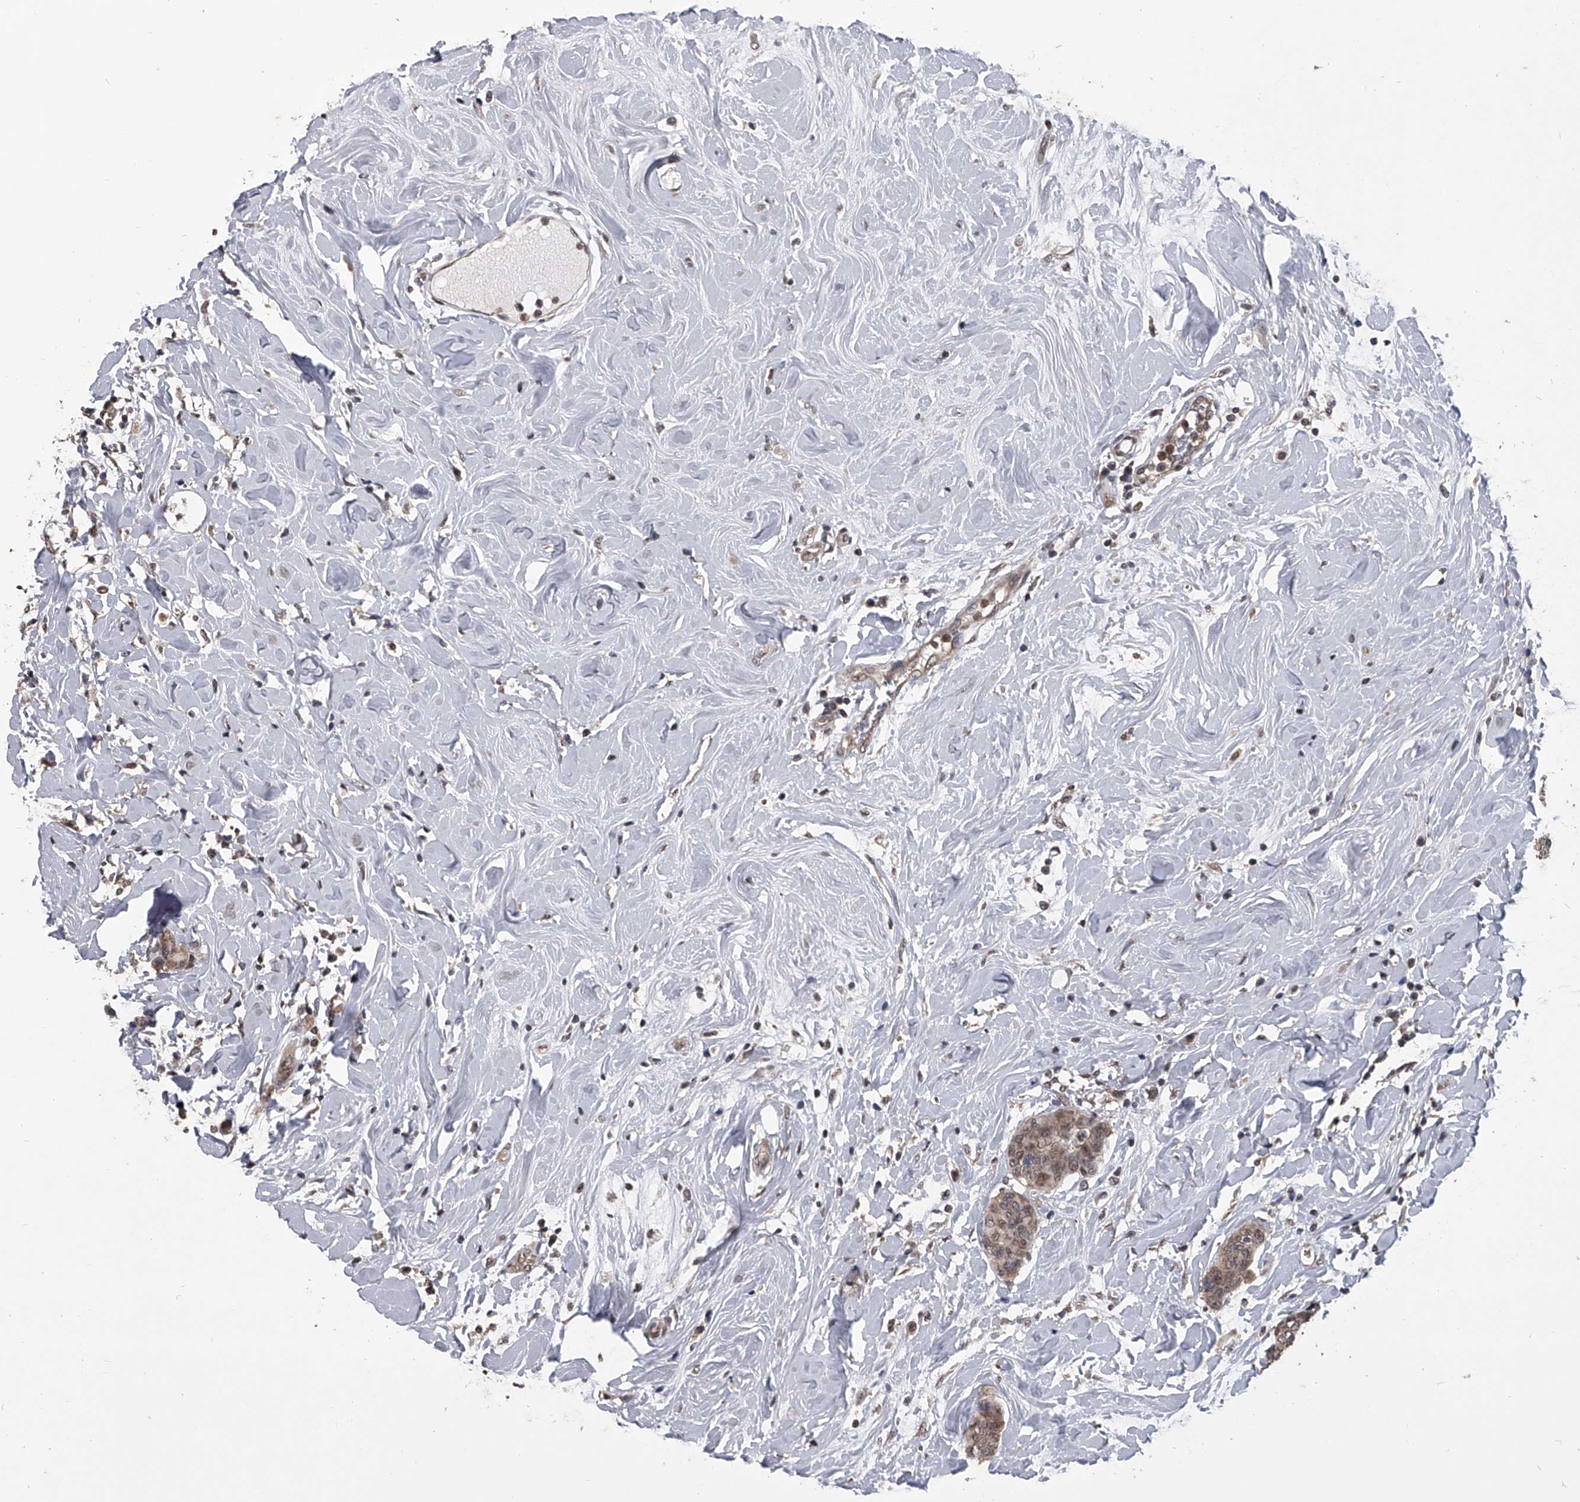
{"staining": {"intensity": "moderate", "quantity": ">75%", "location": "cytoplasmic/membranous,nuclear"}, "tissue": "breast cancer", "cell_type": "Tumor cells", "image_type": "cancer", "snomed": [{"axis": "morphology", "description": "Normal tissue, NOS"}, {"axis": "morphology", "description": "Duct carcinoma"}, {"axis": "topography", "description": "Breast"}], "caption": "This is a photomicrograph of immunohistochemistry (IHC) staining of breast infiltrating ductal carcinoma, which shows moderate staining in the cytoplasmic/membranous and nuclear of tumor cells.", "gene": "TSNAX", "patient": {"sex": "female", "age": 40}}